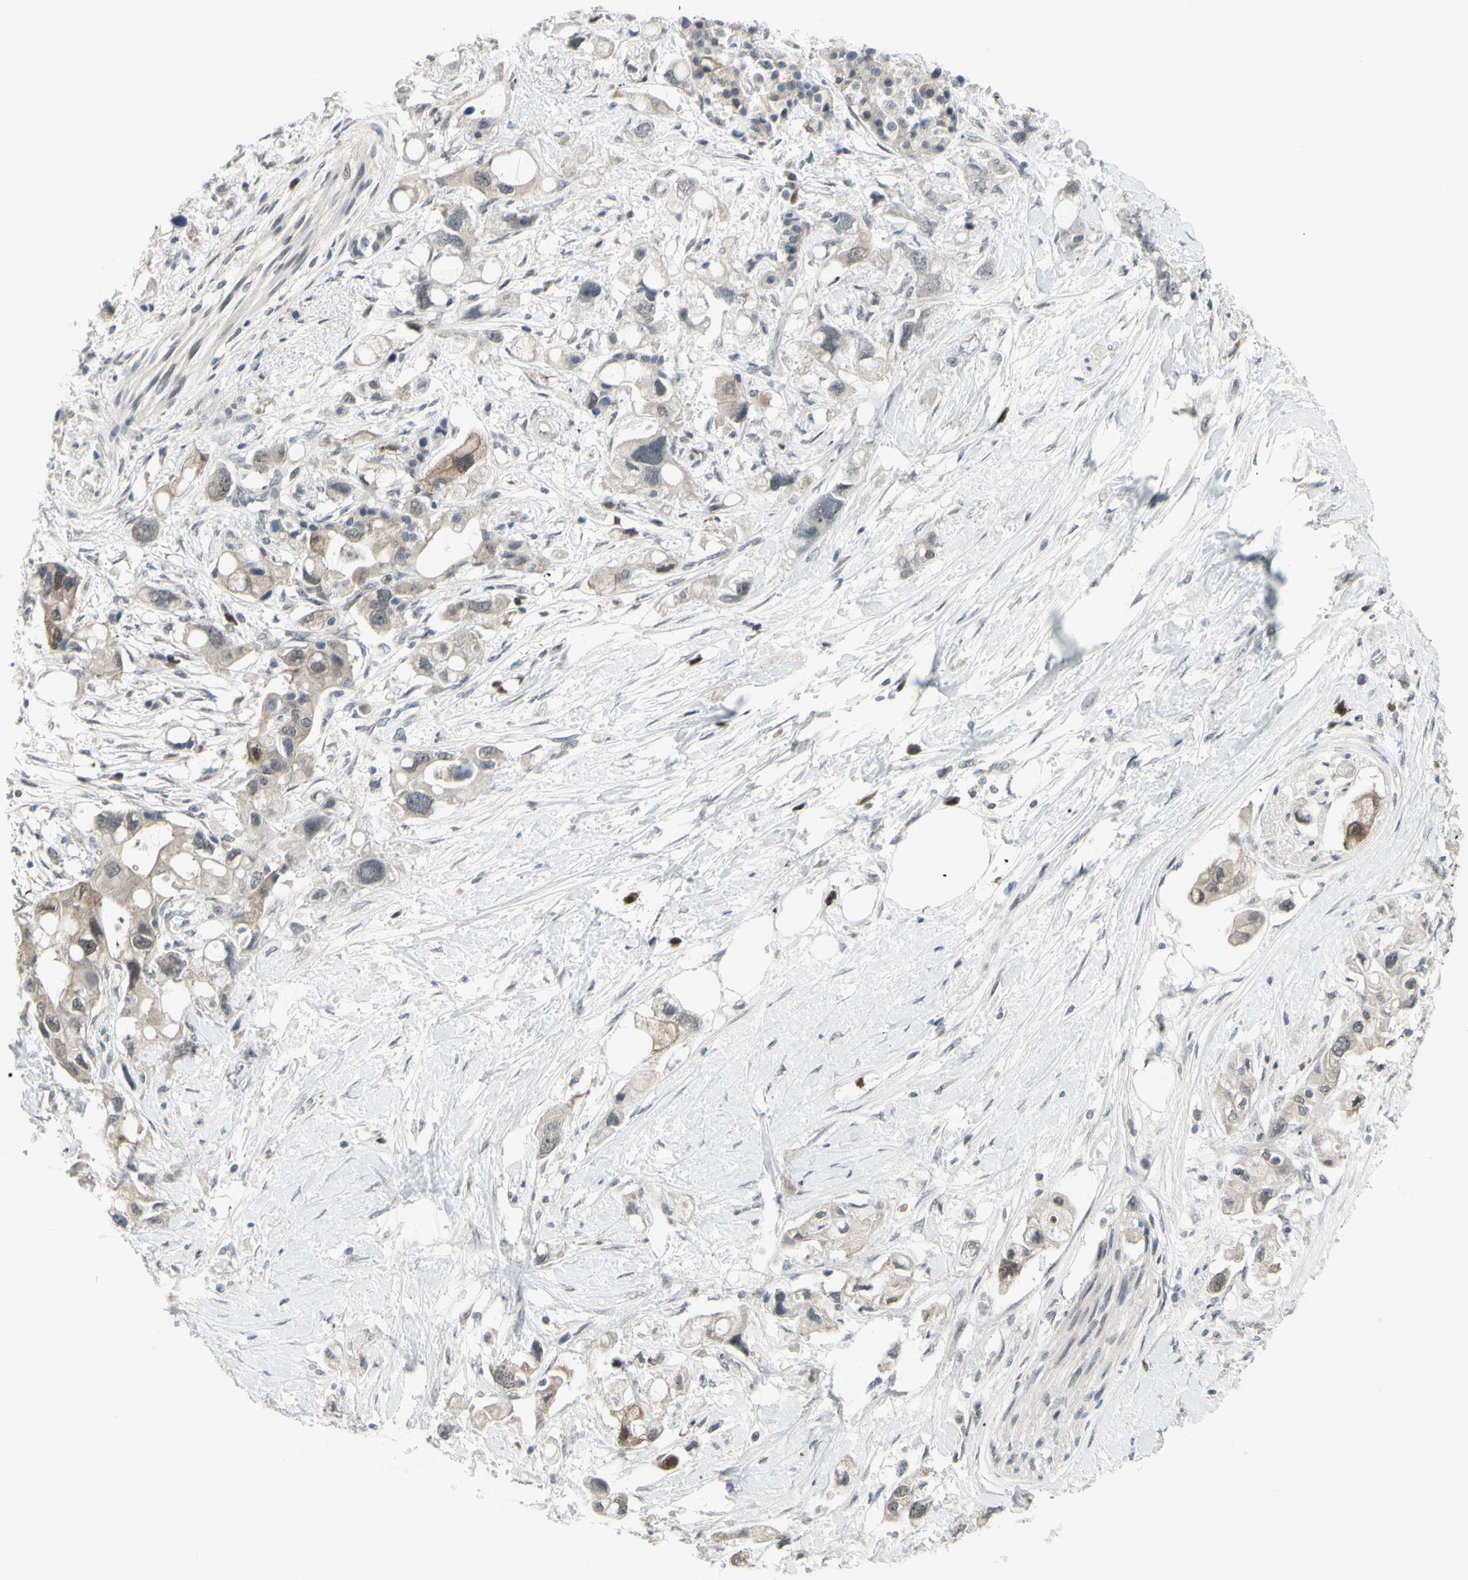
{"staining": {"intensity": "weak", "quantity": "25%-75%", "location": "cytoplasmic/membranous"}, "tissue": "pancreatic cancer", "cell_type": "Tumor cells", "image_type": "cancer", "snomed": [{"axis": "morphology", "description": "Adenocarcinoma, NOS"}, {"axis": "topography", "description": "Pancreas"}], "caption": "About 25%-75% of tumor cells in human pancreatic cancer demonstrate weak cytoplasmic/membranous protein expression as visualized by brown immunohistochemical staining.", "gene": "ETNK1", "patient": {"sex": "female", "age": 56}}